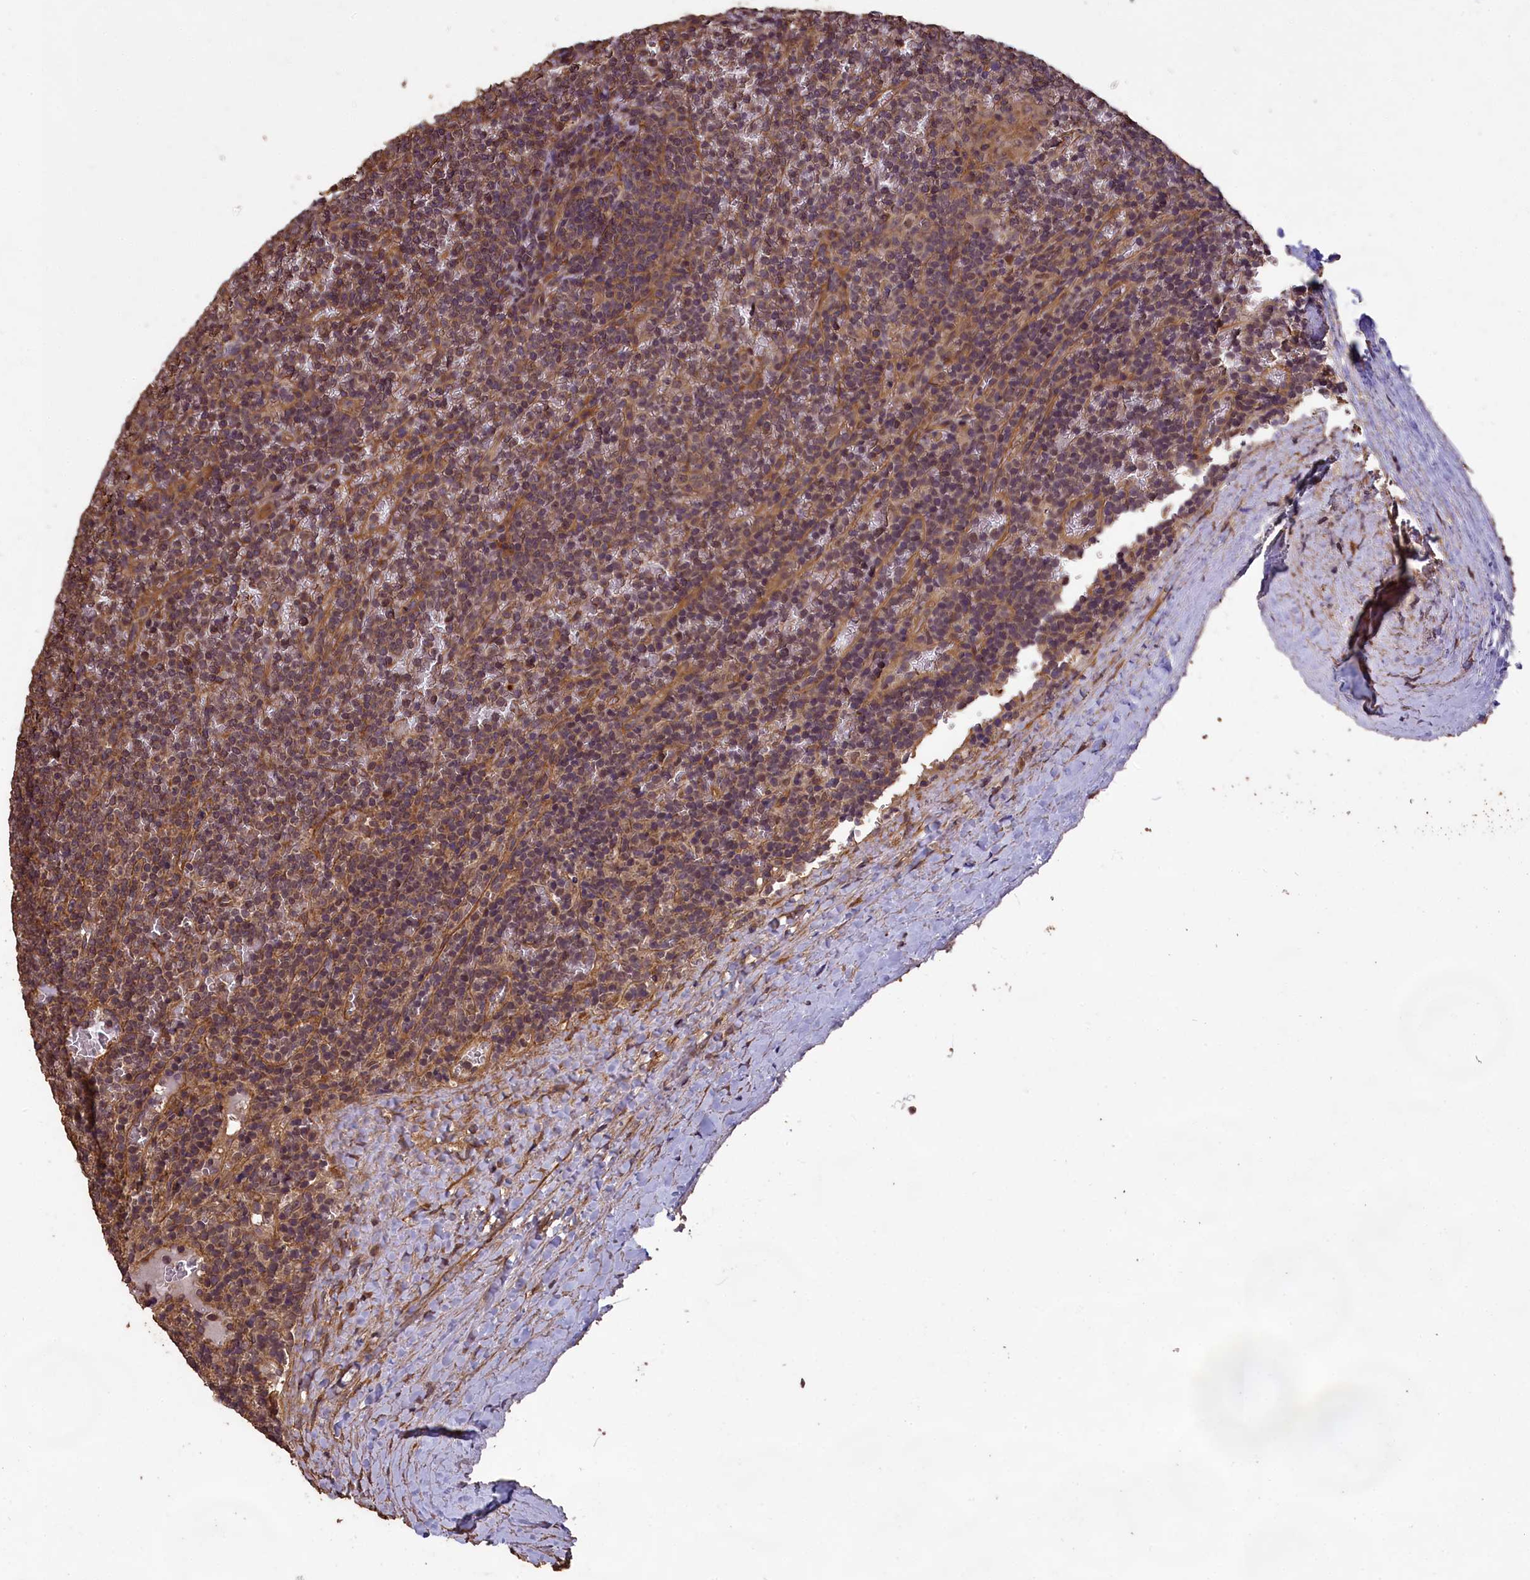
{"staining": {"intensity": "weak", "quantity": "<25%", "location": "cytoplasmic/membranous"}, "tissue": "lymphoma", "cell_type": "Tumor cells", "image_type": "cancer", "snomed": [{"axis": "morphology", "description": "Malignant lymphoma, non-Hodgkin's type, Low grade"}, {"axis": "topography", "description": "Spleen"}], "caption": "Tumor cells are negative for brown protein staining in lymphoma.", "gene": "CHD9", "patient": {"sex": "female", "age": 19}}